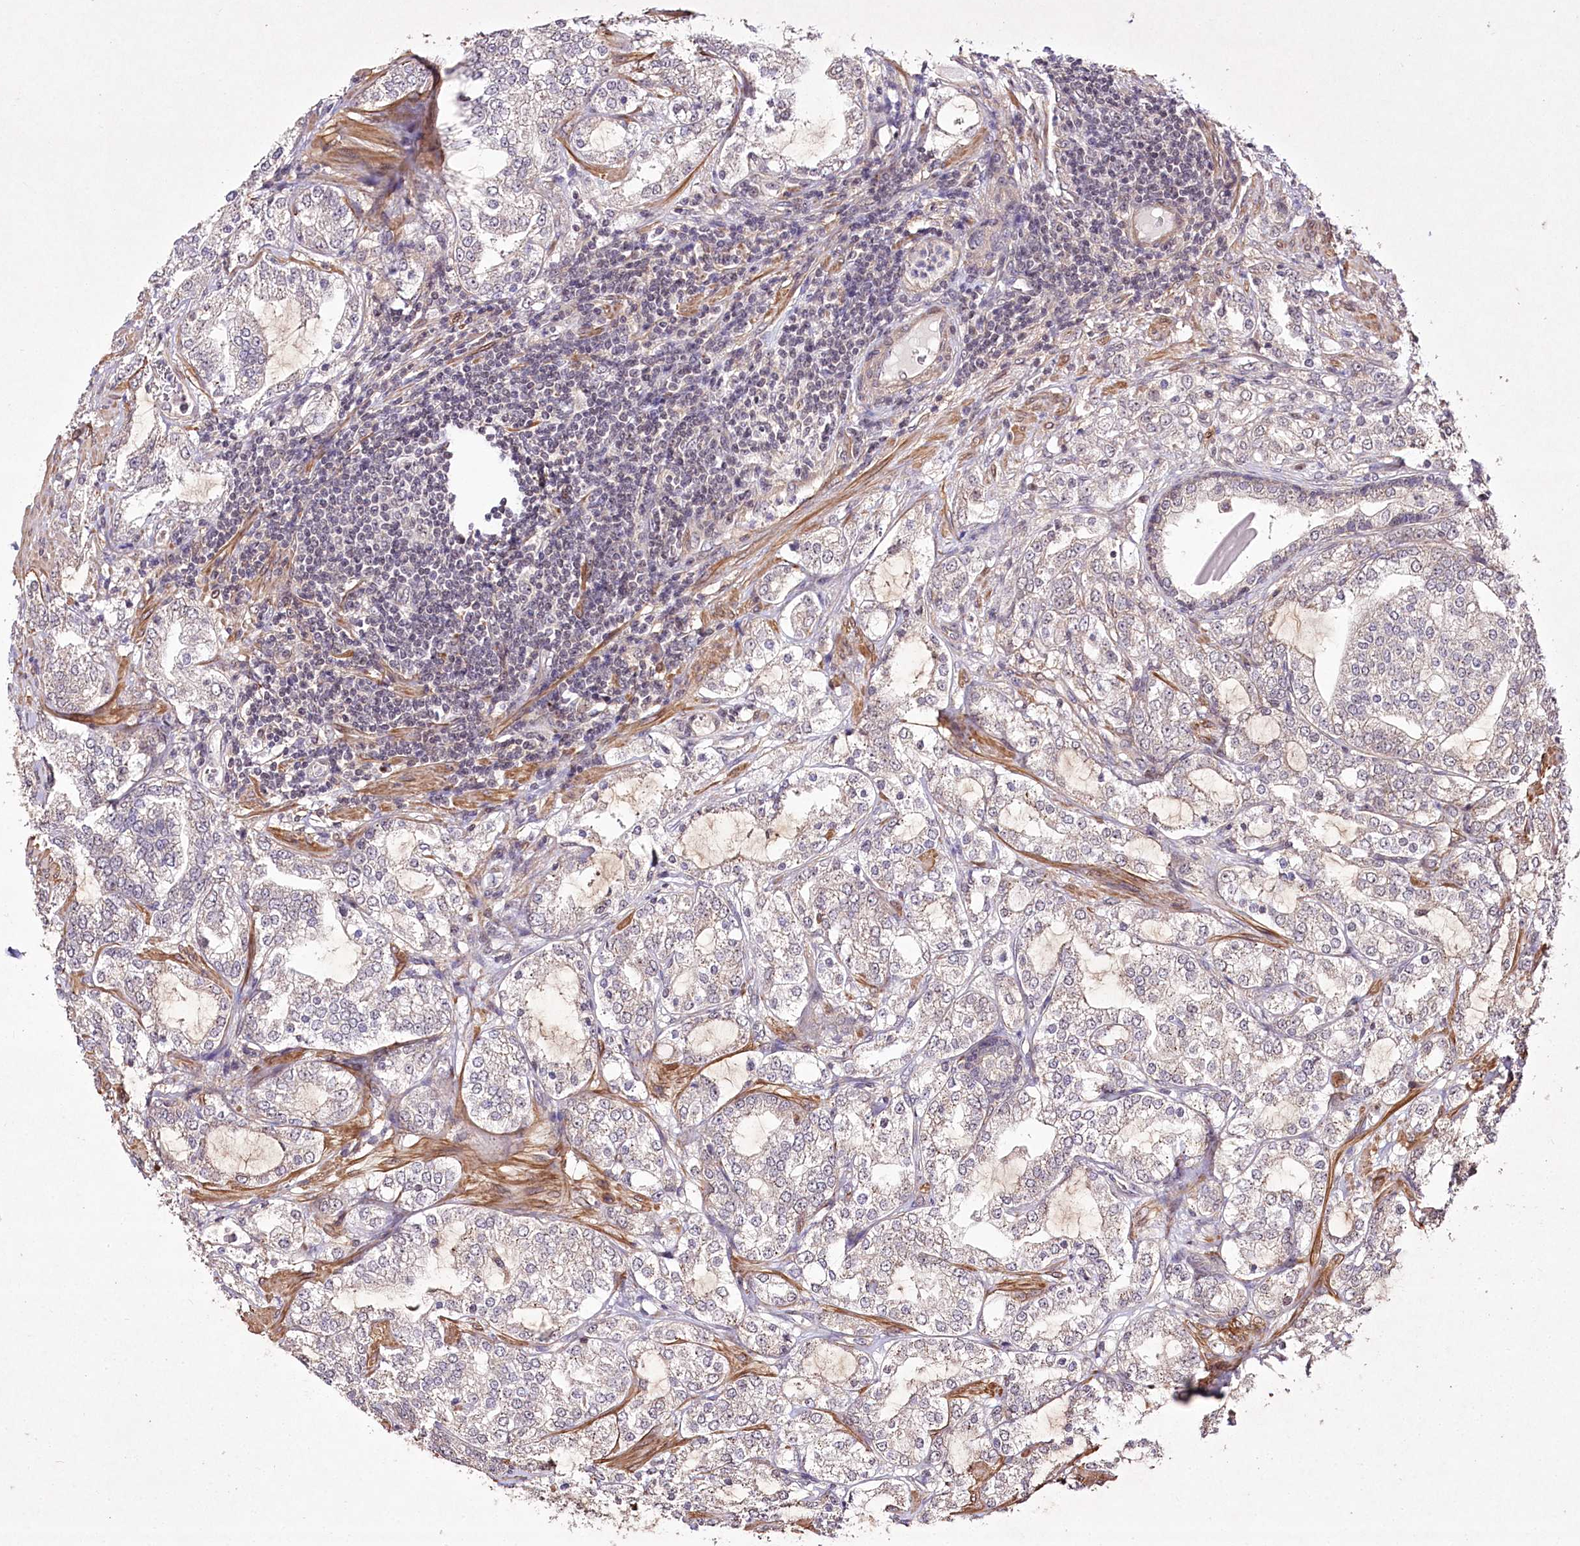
{"staining": {"intensity": "negative", "quantity": "none", "location": "none"}, "tissue": "prostate cancer", "cell_type": "Tumor cells", "image_type": "cancer", "snomed": [{"axis": "morphology", "description": "Adenocarcinoma, High grade"}, {"axis": "topography", "description": "Prostate"}], "caption": "There is no significant staining in tumor cells of prostate cancer.", "gene": "CCDC59", "patient": {"sex": "male", "age": 64}}